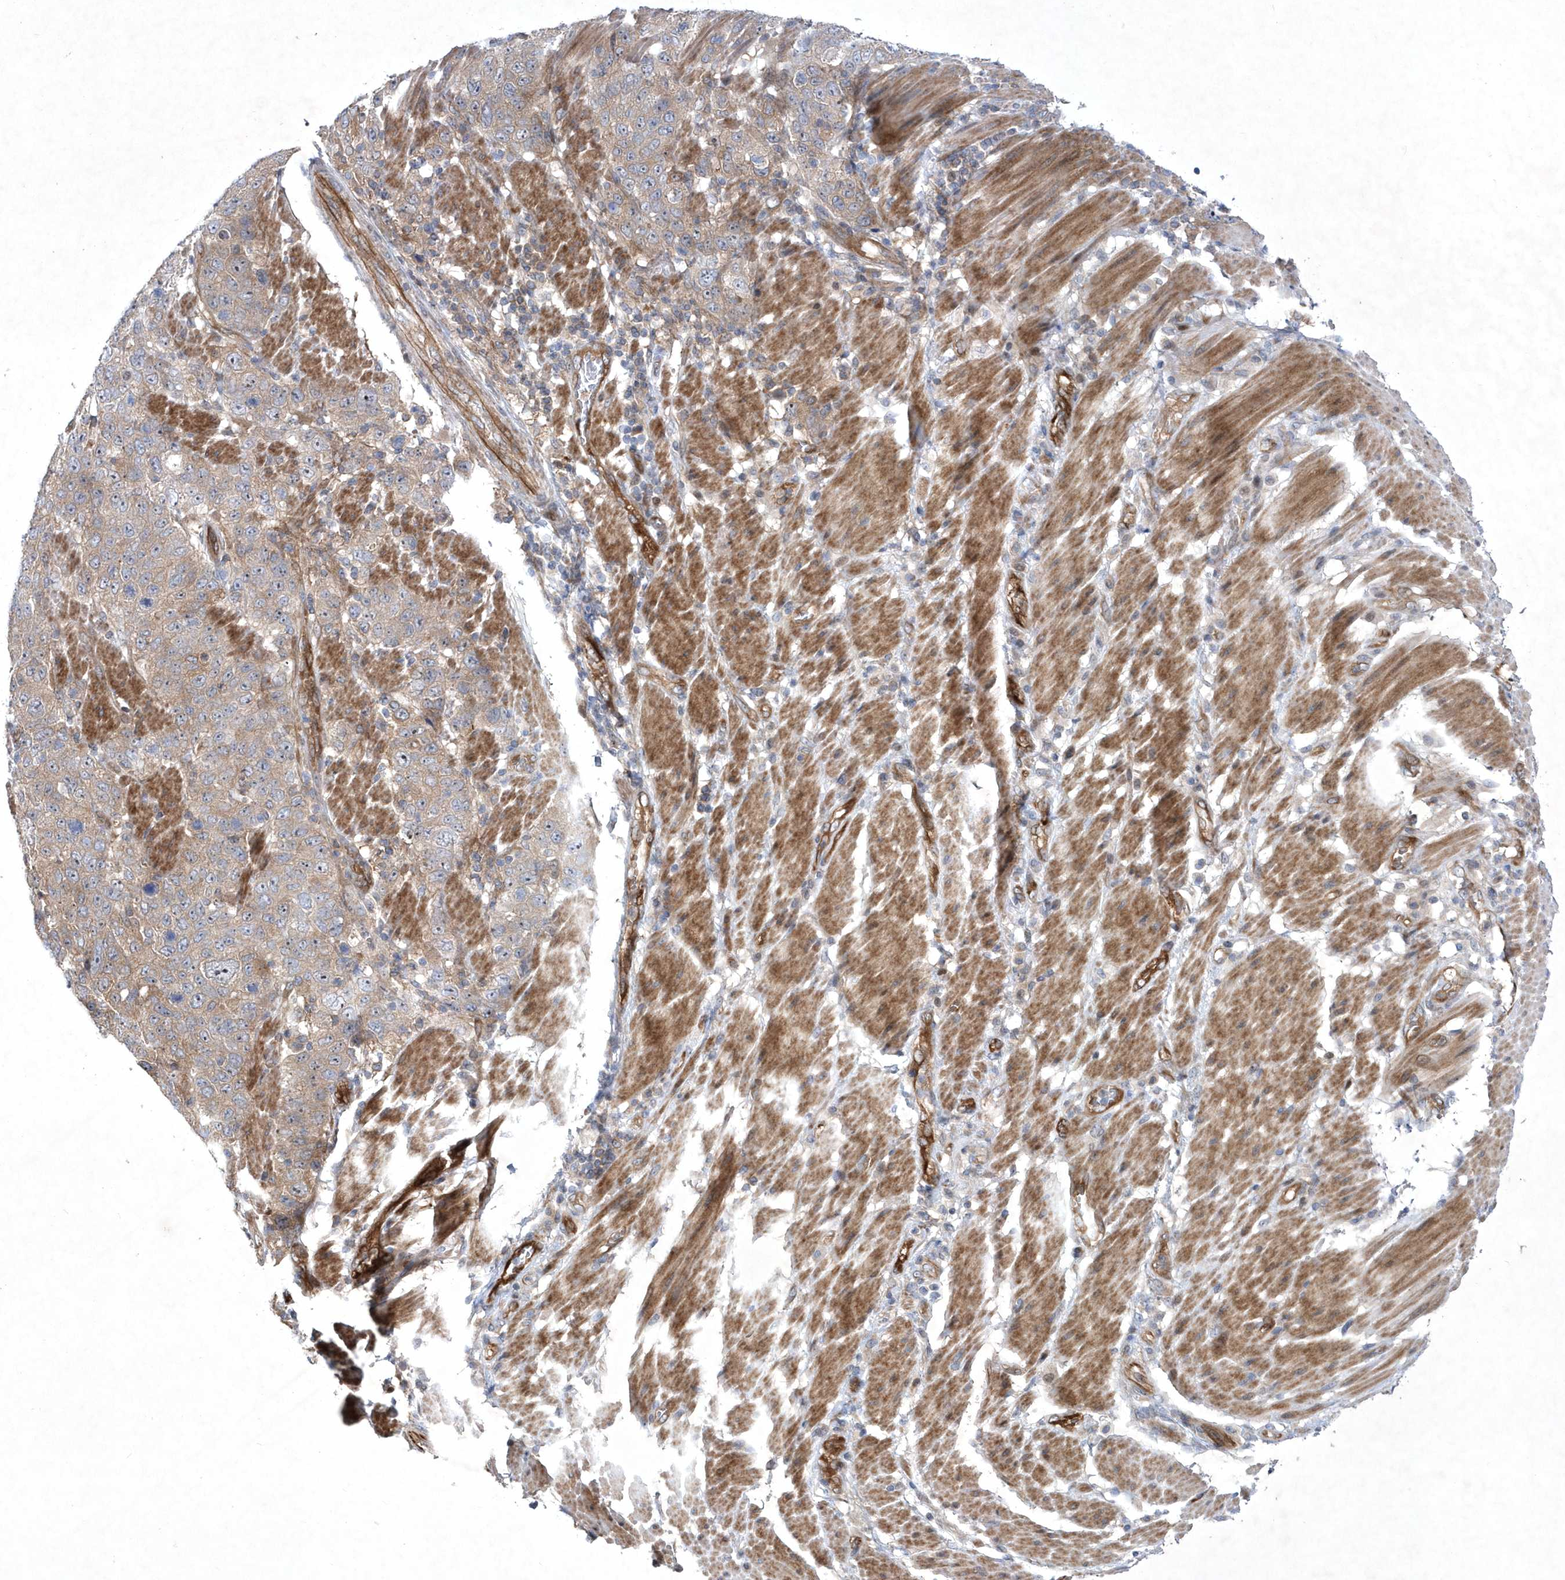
{"staining": {"intensity": "weak", "quantity": ">75%", "location": "cytoplasmic/membranous"}, "tissue": "stomach cancer", "cell_type": "Tumor cells", "image_type": "cancer", "snomed": [{"axis": "morphology", "description": "Adenocarcinoma, NOS"}, {"axis": "topography", "description": "Stomach"}], "caption": "Protein expression analysis of stomach cancer exhibits weak cytoplasmic/membranous expression in about >75% of tumor cells. Immunohistochemistry stains the protein of interest in brown and the nuclei are stained blue.", "gene": "DSPP", "patient": {"sex": "male", "age": 48}}